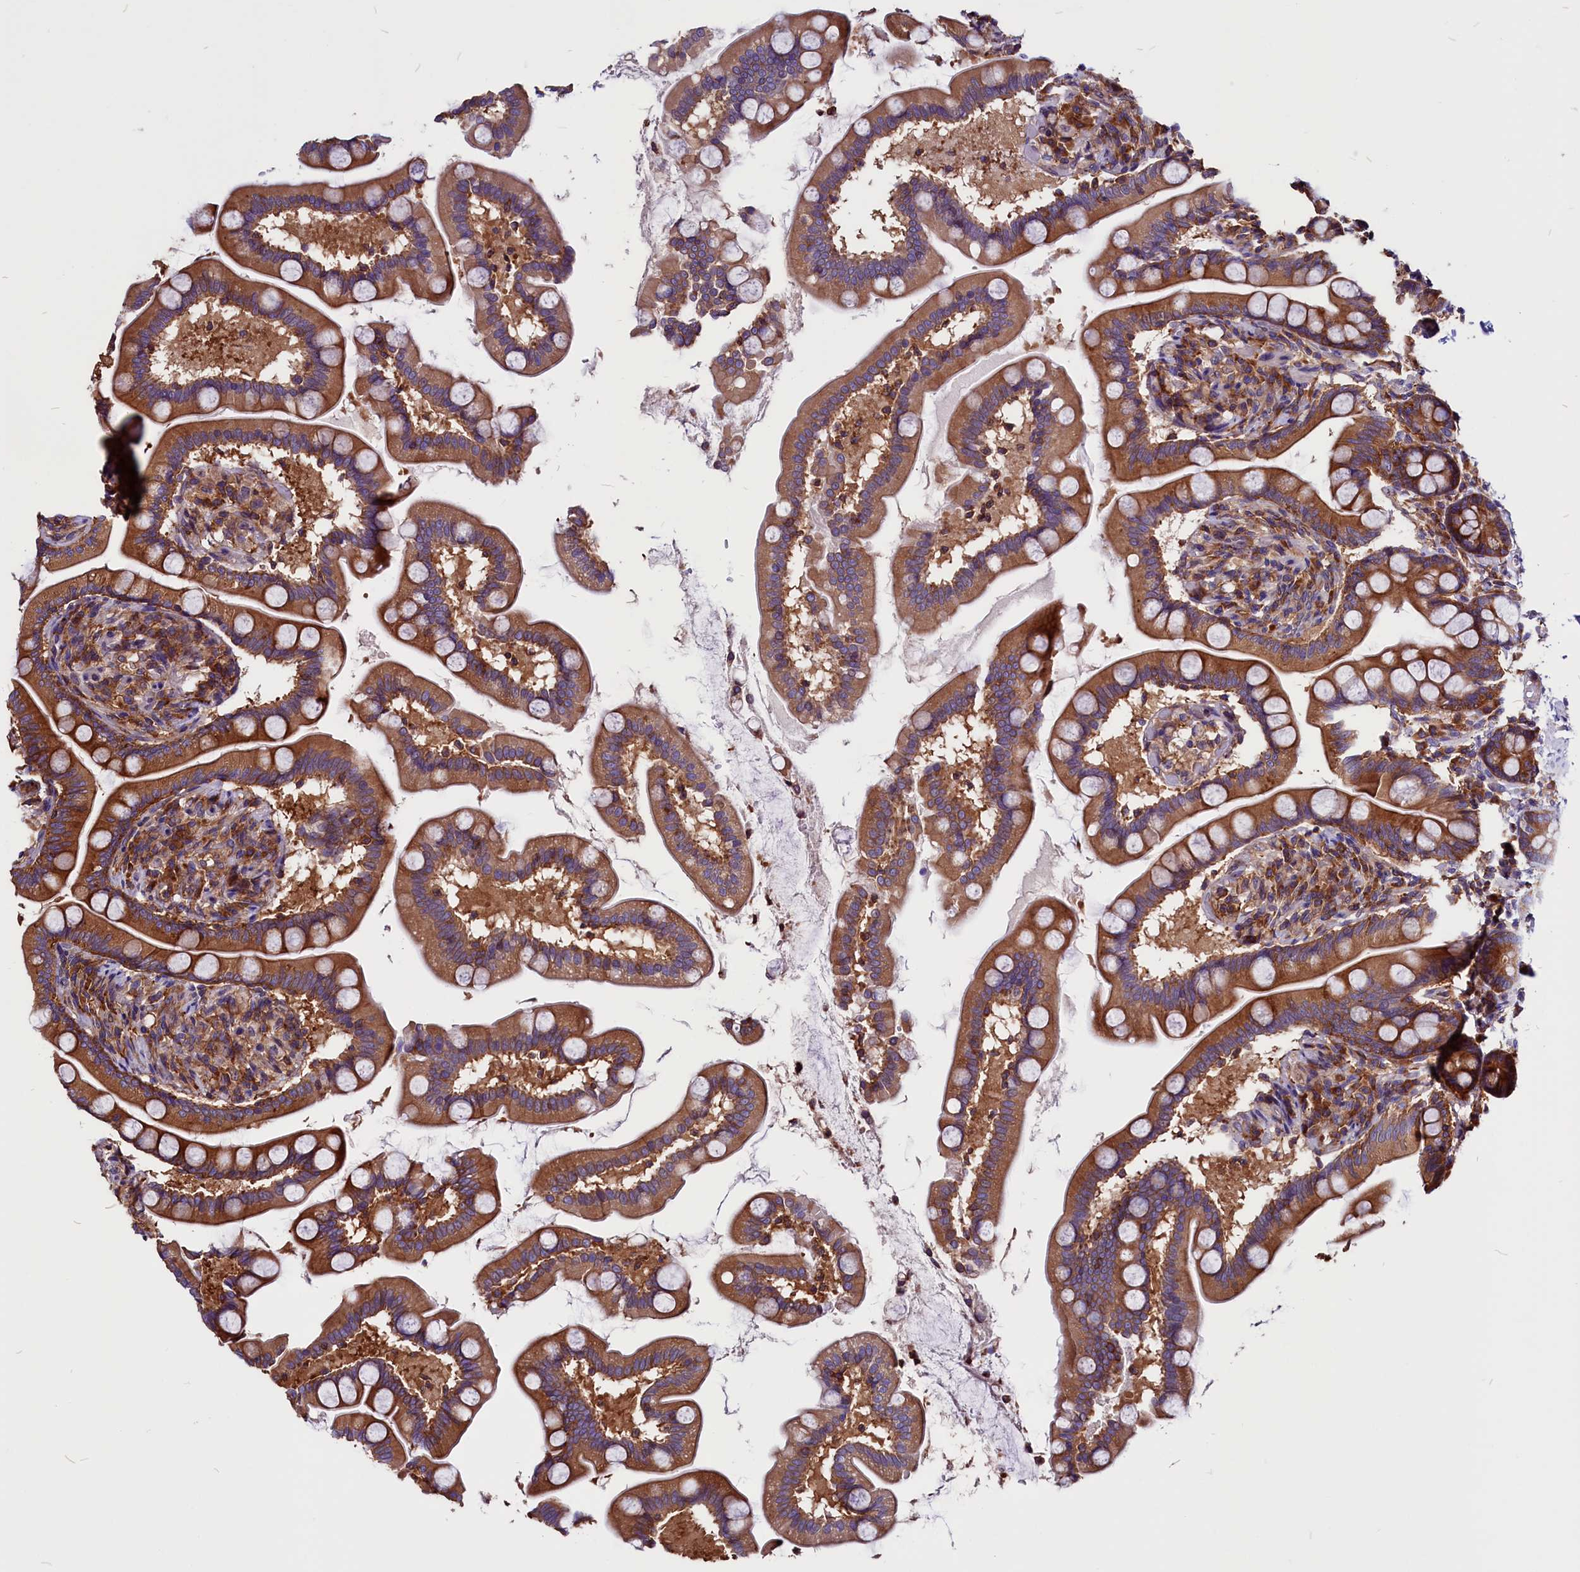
{"staining": {"intensity": "strong", "quantity": ">75%", "location": "cytoplasmic/membranous"}, "tissue": "small intestine", "cell_type": "Glandular cells", "image_type": "normal", "snomed": [{"axis": "morphology", "description": "Normal tissue, NOS"}, {"axis": "topography", "description": "Small intestine"}], "caption": "Glandular cells show high levels of strong cytoplasmic/membranous staining in approximately >75% of cells in unremarkable human small intestine.", "gene": "EIF3G", "patient": {"sex": "female", "age": 64}}